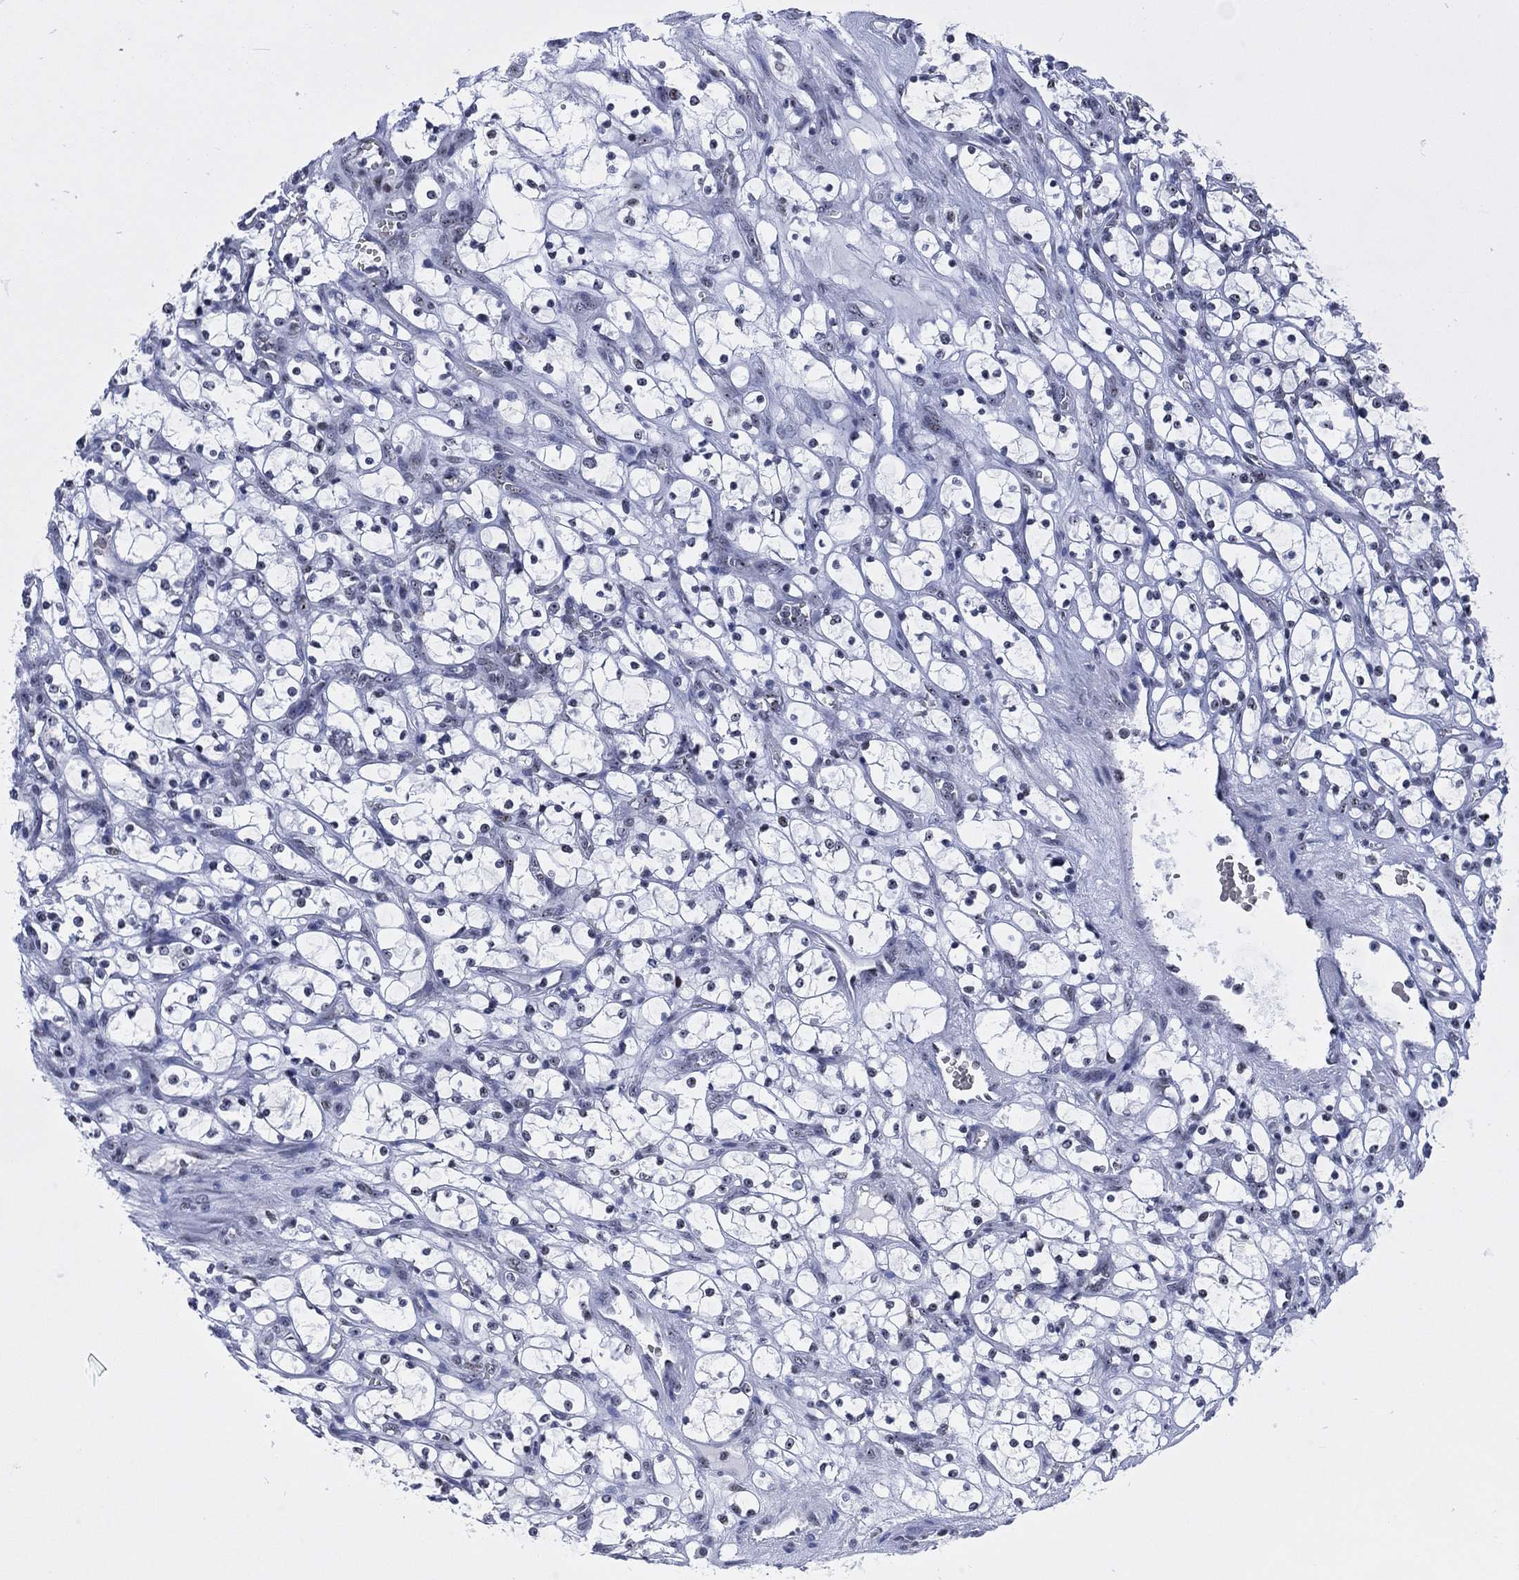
{"staining": {"intensity": "negative", "quantity": "none", "location": "none"}, "tissue": "renal cancer", "cell_type": "Tumor cells", "image_type": "cancer", "snomed": [{"axis": "morphology", "description": "Adenocarcinoma, NOS"}, {"axis": "topography", "description": "Kidney"}], "caption": "High power microscopy image of an immunohistochemistry histopathology image of renal adenocarcinoma, revealing no significant positivity in tumor cells.", "gene": "MAPK8IP1", "patient": {"sex": "female", "age": 69}}